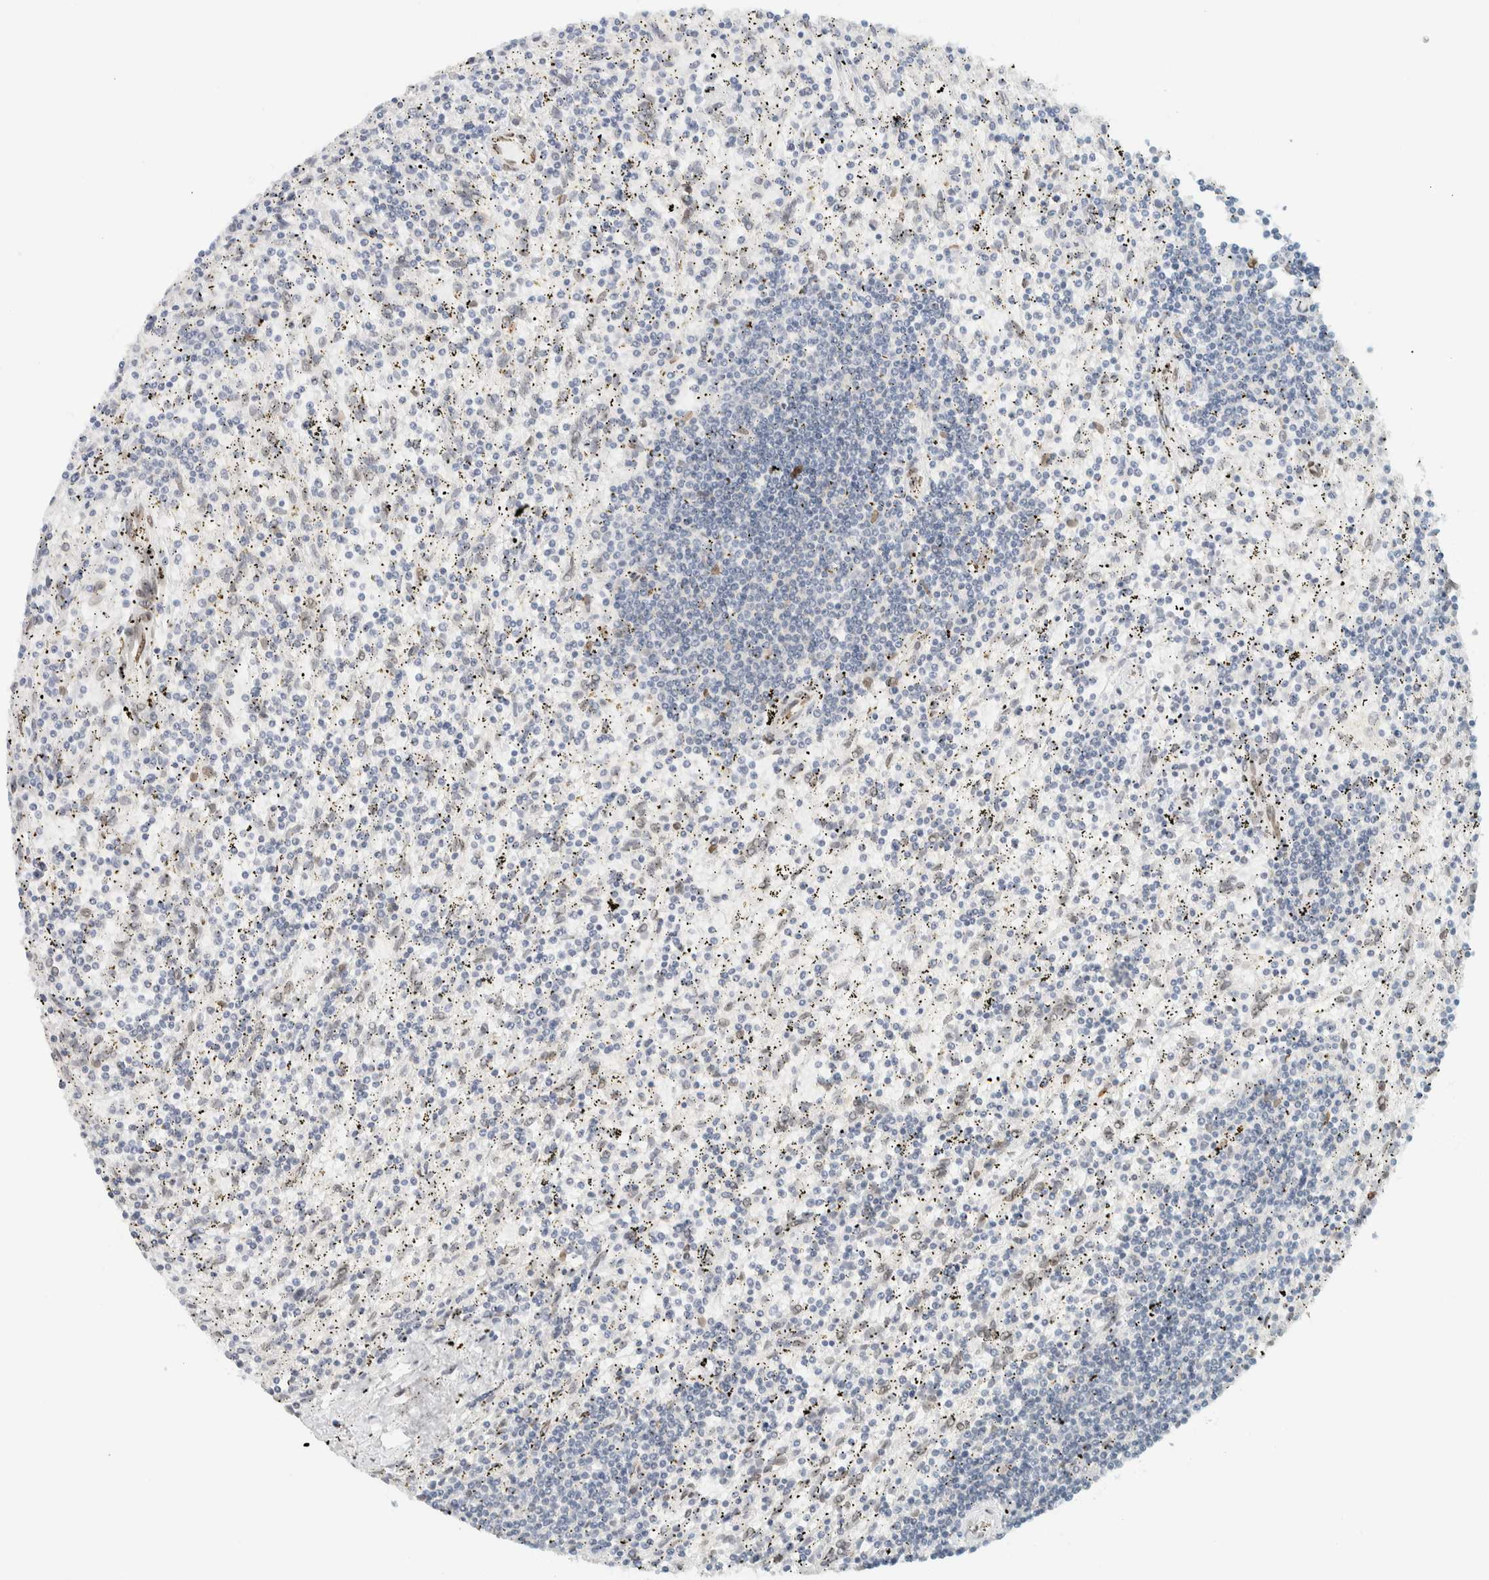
{"staining": {"intensity": "negative", "quantity": "none", "location": "none"}, "tissue": "lymphoma", "cell_type": "Tumor cells", "image_type": "cancer", "snomed": [{"axis": "morphology", "description": "Malignant lymphoma, non-Hodgkin's type, Low grade"}, {"axis": "topography", "description": "Spleen"}], "caption": "The image exhibits no significant positivity in tumor cells of malignant lymphoma, non-Hodgkin's type (low-grade).", "gene": "C1QTNF12", "patient": {"sex": "male", "age": 76}}